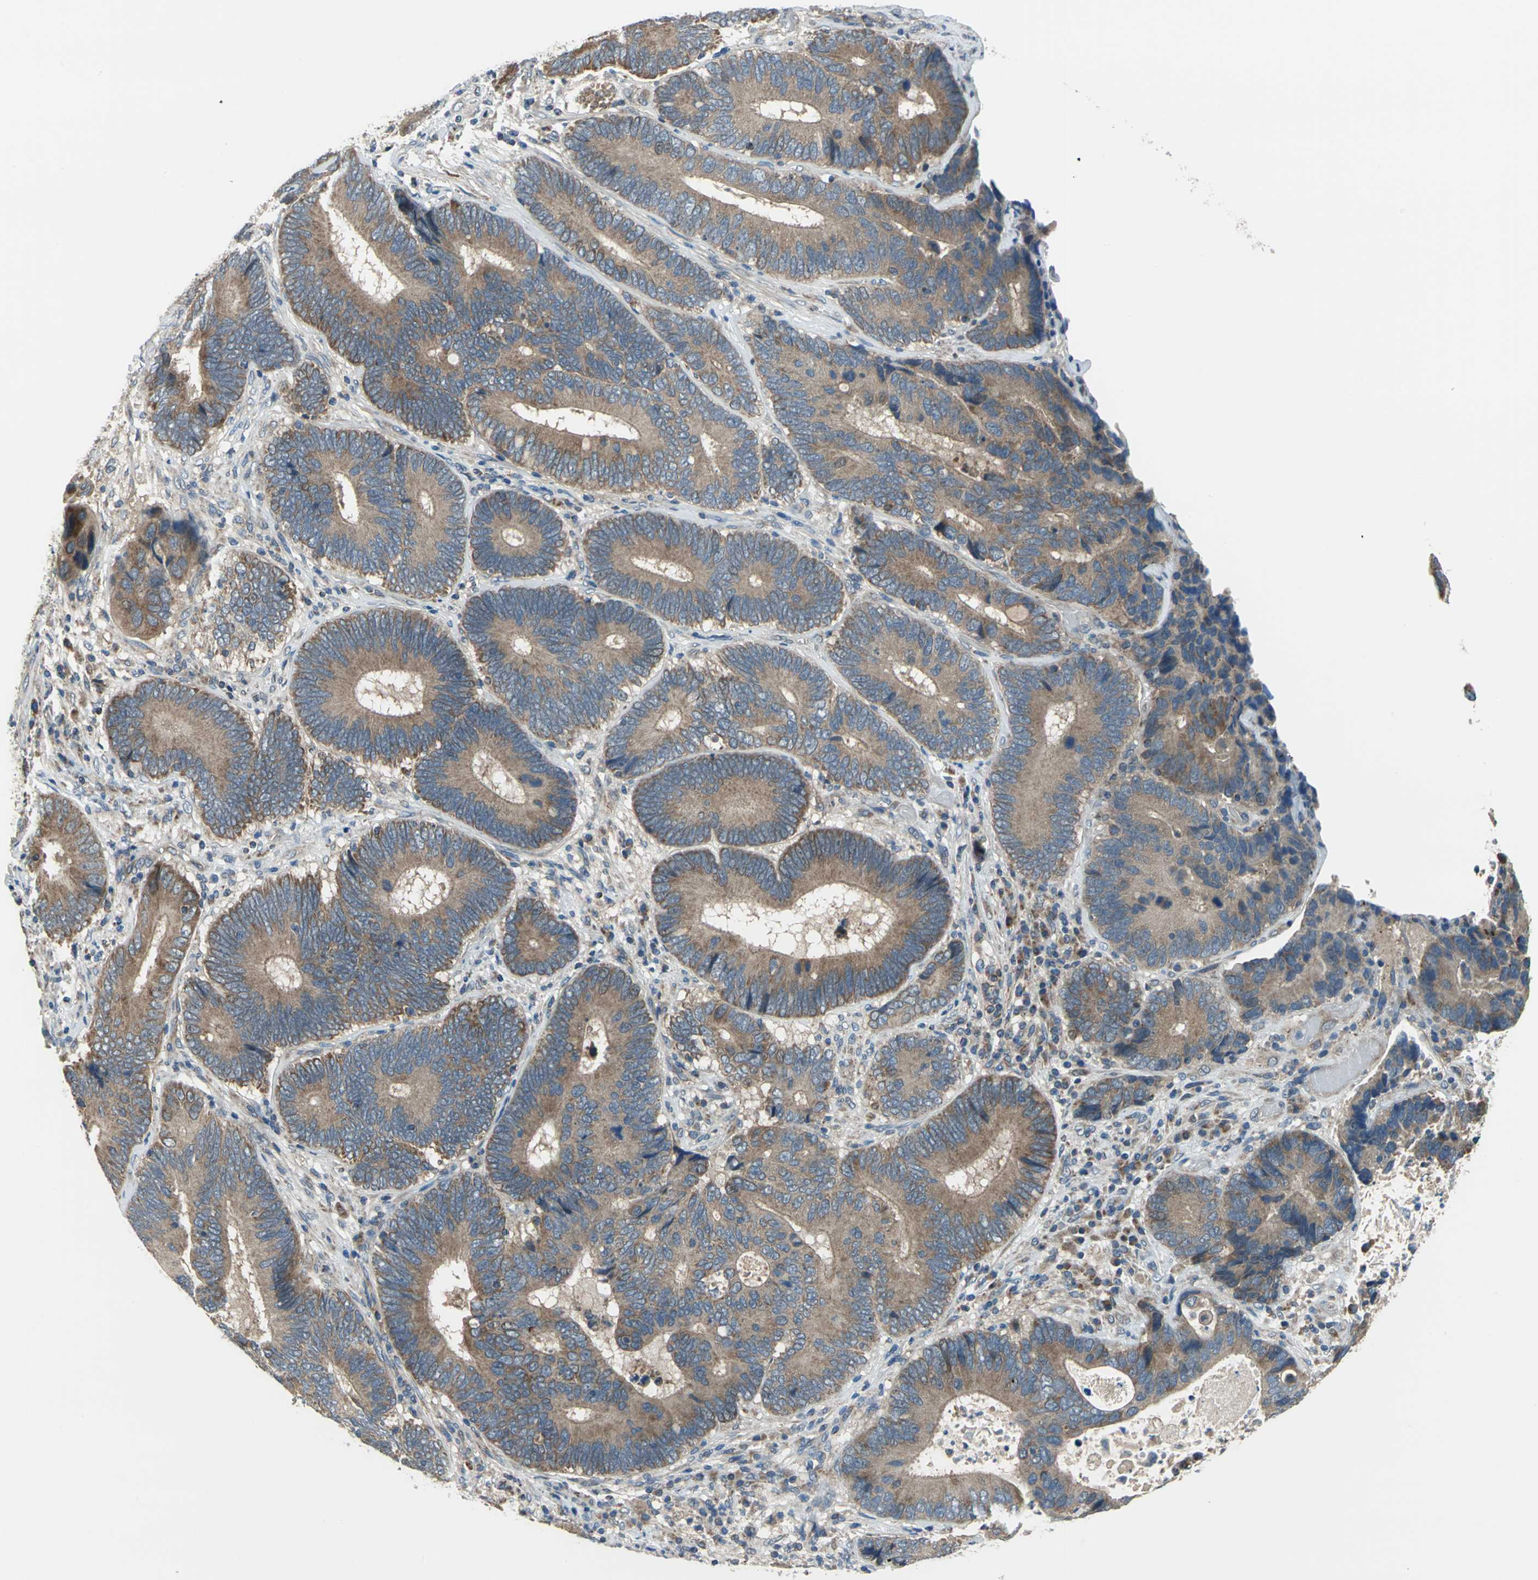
{"staining": {"intensity": "moderate", "quantity": ">75%", "location": "cytoplasmic/membranous"}, "tissue": "colorectal cancer", "cell_type": "Tumor cells", "image_type": "cancer", "snomed": [{"axis": "morphology", "description": "Adenocarcinoma, NOS"}, {"axis": "topography", "description": "Colon"}], "caption": "Moderate cytoplasmic/membranous staining for a protein is seen in approximately >75% of tumor cells of colorectal adenocarcinoma using immunohistochemistry (IHC).", "gene": "TRAK1", "patient": {"sex": "female", "age": 78}}